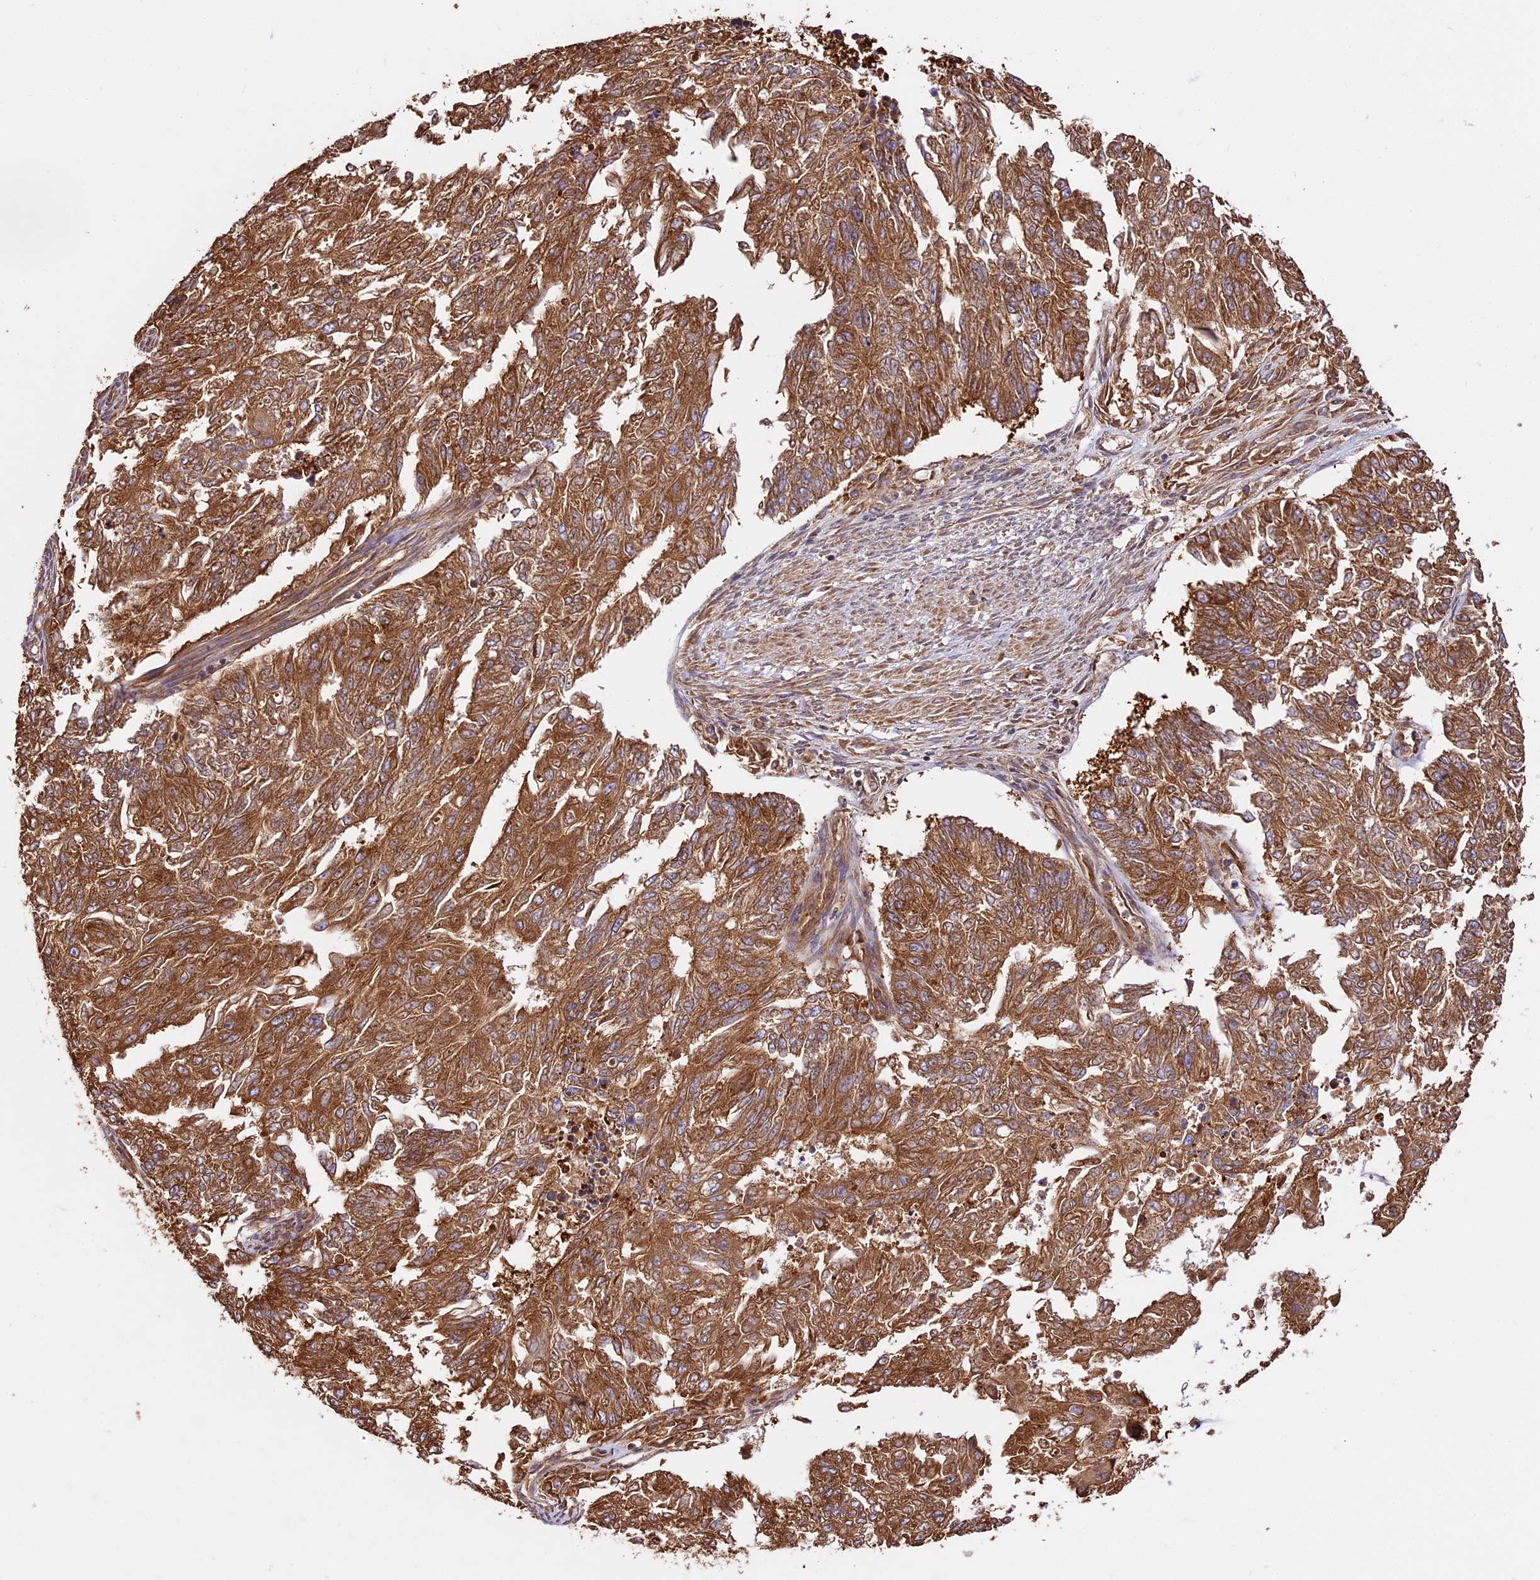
{"staining": {"intensity": "strong", "quantity": ">75%", "location": "cytoplasmic/membranous"}, "tissue": "endometrial cancer", "cell_type": "Tumor cells", "image_type": "cancer", "snomed": [{"axis": "morphology", "description": "Adenocarcinoma, NOS"}, {"axis": "topography", "description": "Endometrium"}], "caption": "Brown immunohistochemical staining in human adenocarcinoma (endometrial) displays strong cytoplasmic/membranous staining in about >75% of tumor cells. Nuclei are stained in blue.", "gene": "KARS1", "patient": {"sex": "female", "age": 32}}